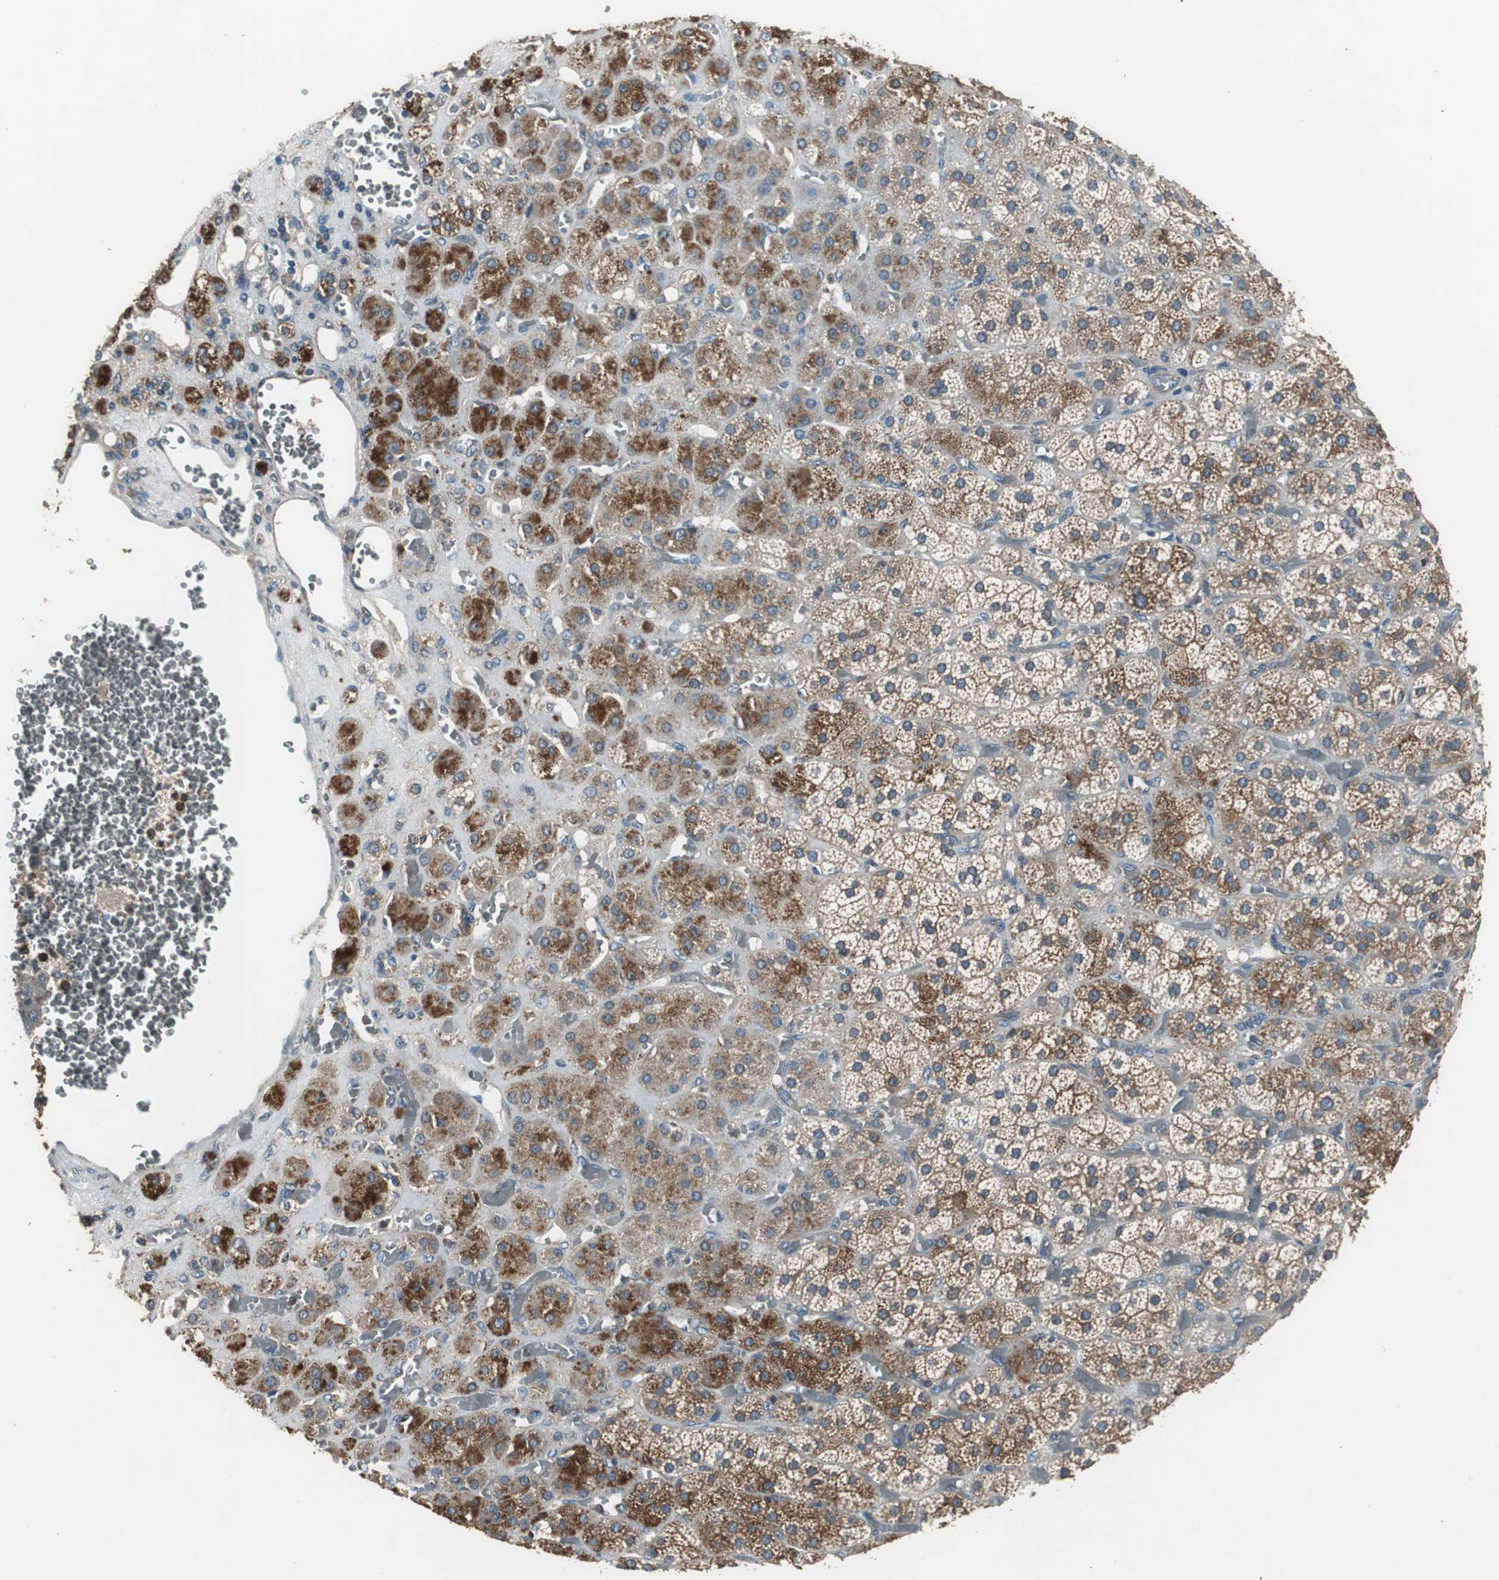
{"staining": {"intensity": "strong", "quantity": ">75%", "location": "cytoplasmic/membranous"}, "tissue": "adrenal gland", "cell_type": "Glandular cells", "image_type": "normal", "snomed": [{"axis": "morphology", "description": "Normal tissue, NOS"}, {"axis": "topography", "description": "Adrenal gland"}], "caption": "A brown stain labels strong cytoplasmic/membranous positivity of a protein in glandular cells of normal adrenal gland.", "gene": "PI4KB", "patient": {"sex": "female", "age": 71}}